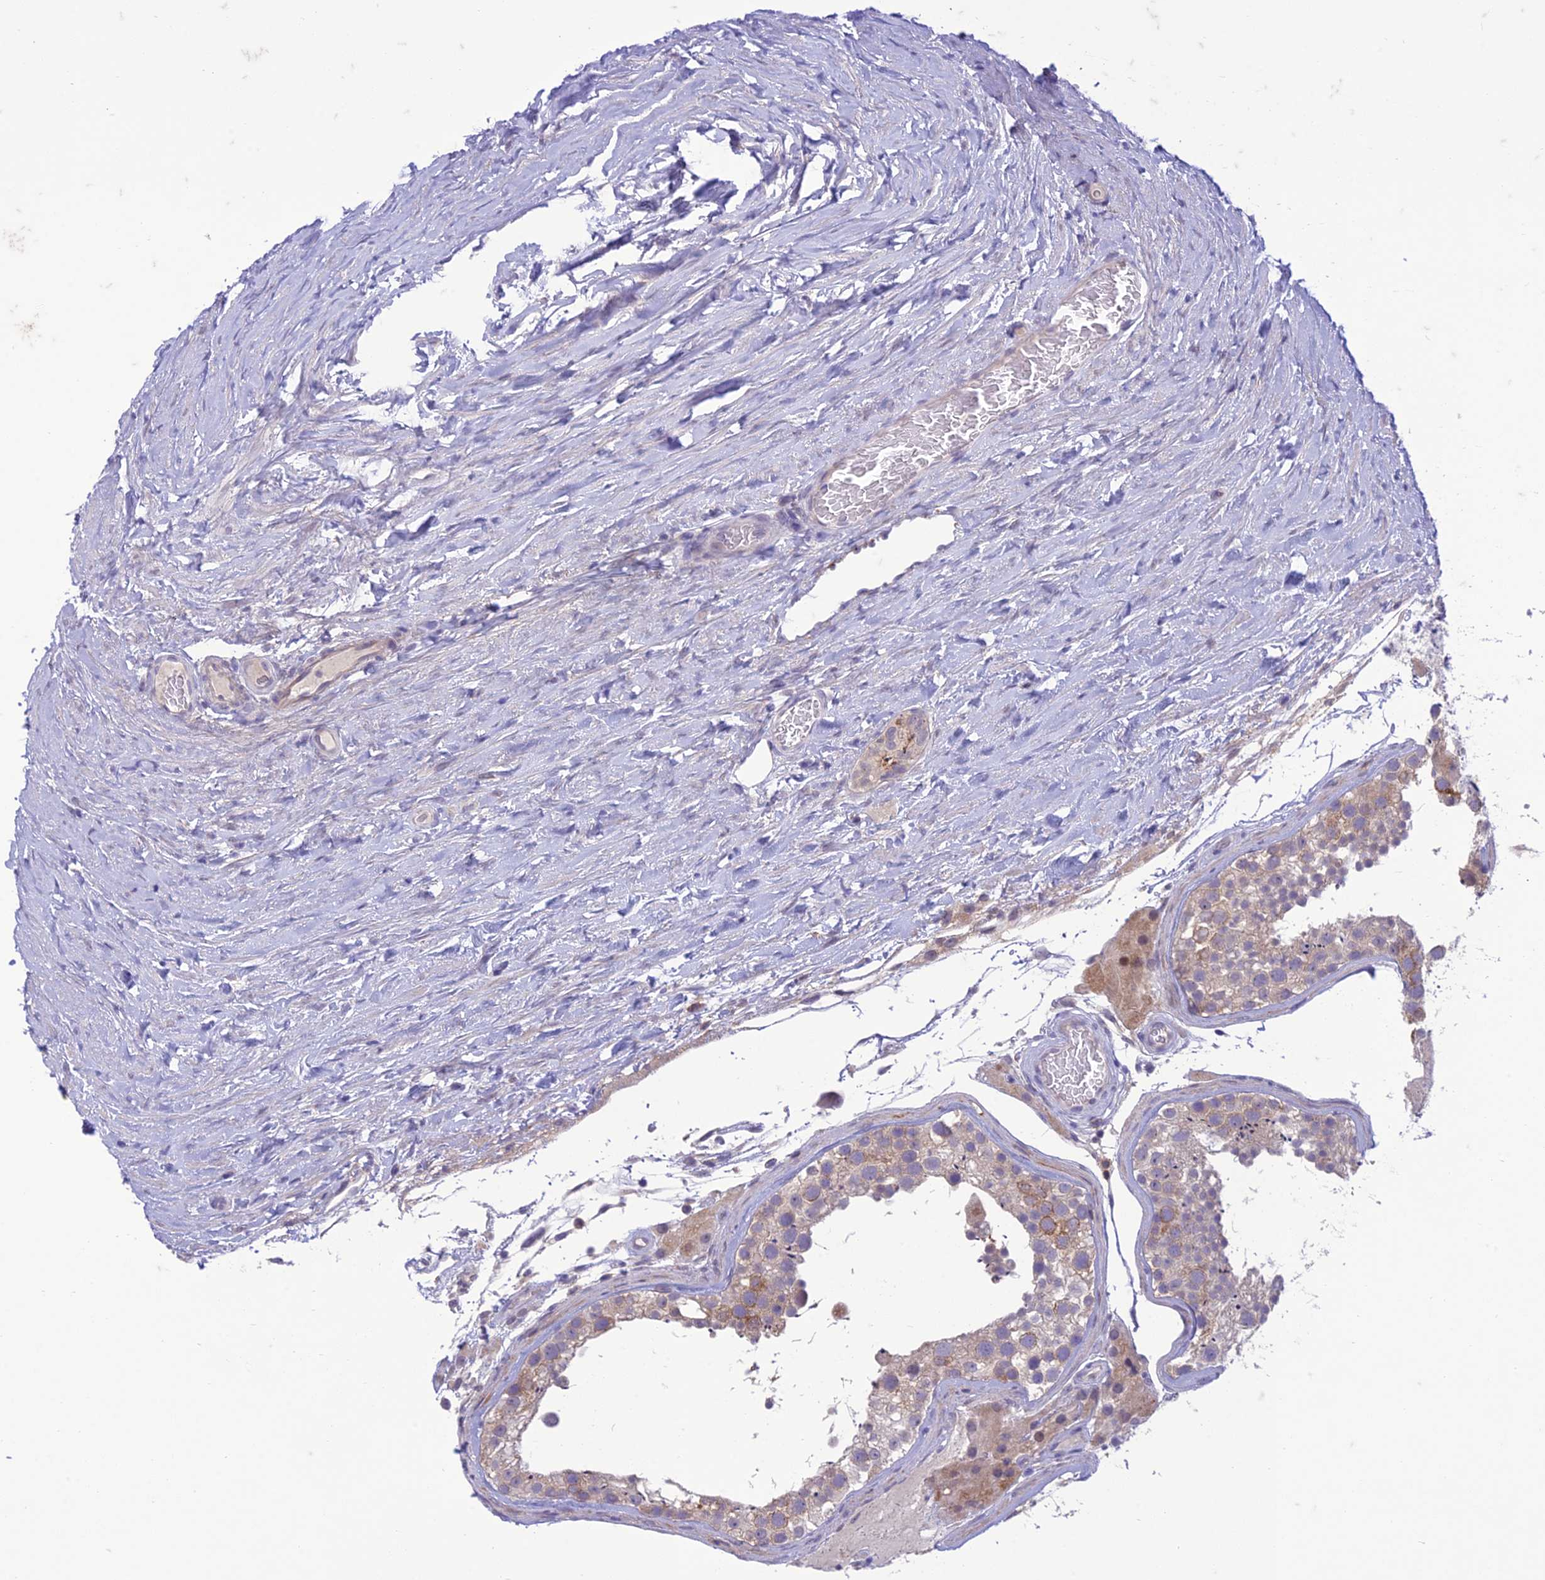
{"staining": {"intensity": "moderate", "quantity": "<25%", "location": "cytoplasmic/membranous"}, "tissue": "testis", "cell_type": "Cells in seminiferous ducts", "image_type": "normal", "snomed": [{"axis": "morphology", "description": "Normal tissue, NOS"}, {"axis": "topography", "description": "Testis"}], "caption": "Benign testis was stained to show a protein in brown. There is low levels of moderate cytoplasmic/membranous staining in about <25% of cells in seminiferous ducts. The staining was performed using DAB (3,3'-diaminobenzidine) to visualize the protein expression in brown, while the nuclei were stained in blue with hematoxylin (Magnification: 20x).", "gene": "ITGAE", "patient": {"sex": "male", "age": 46}}